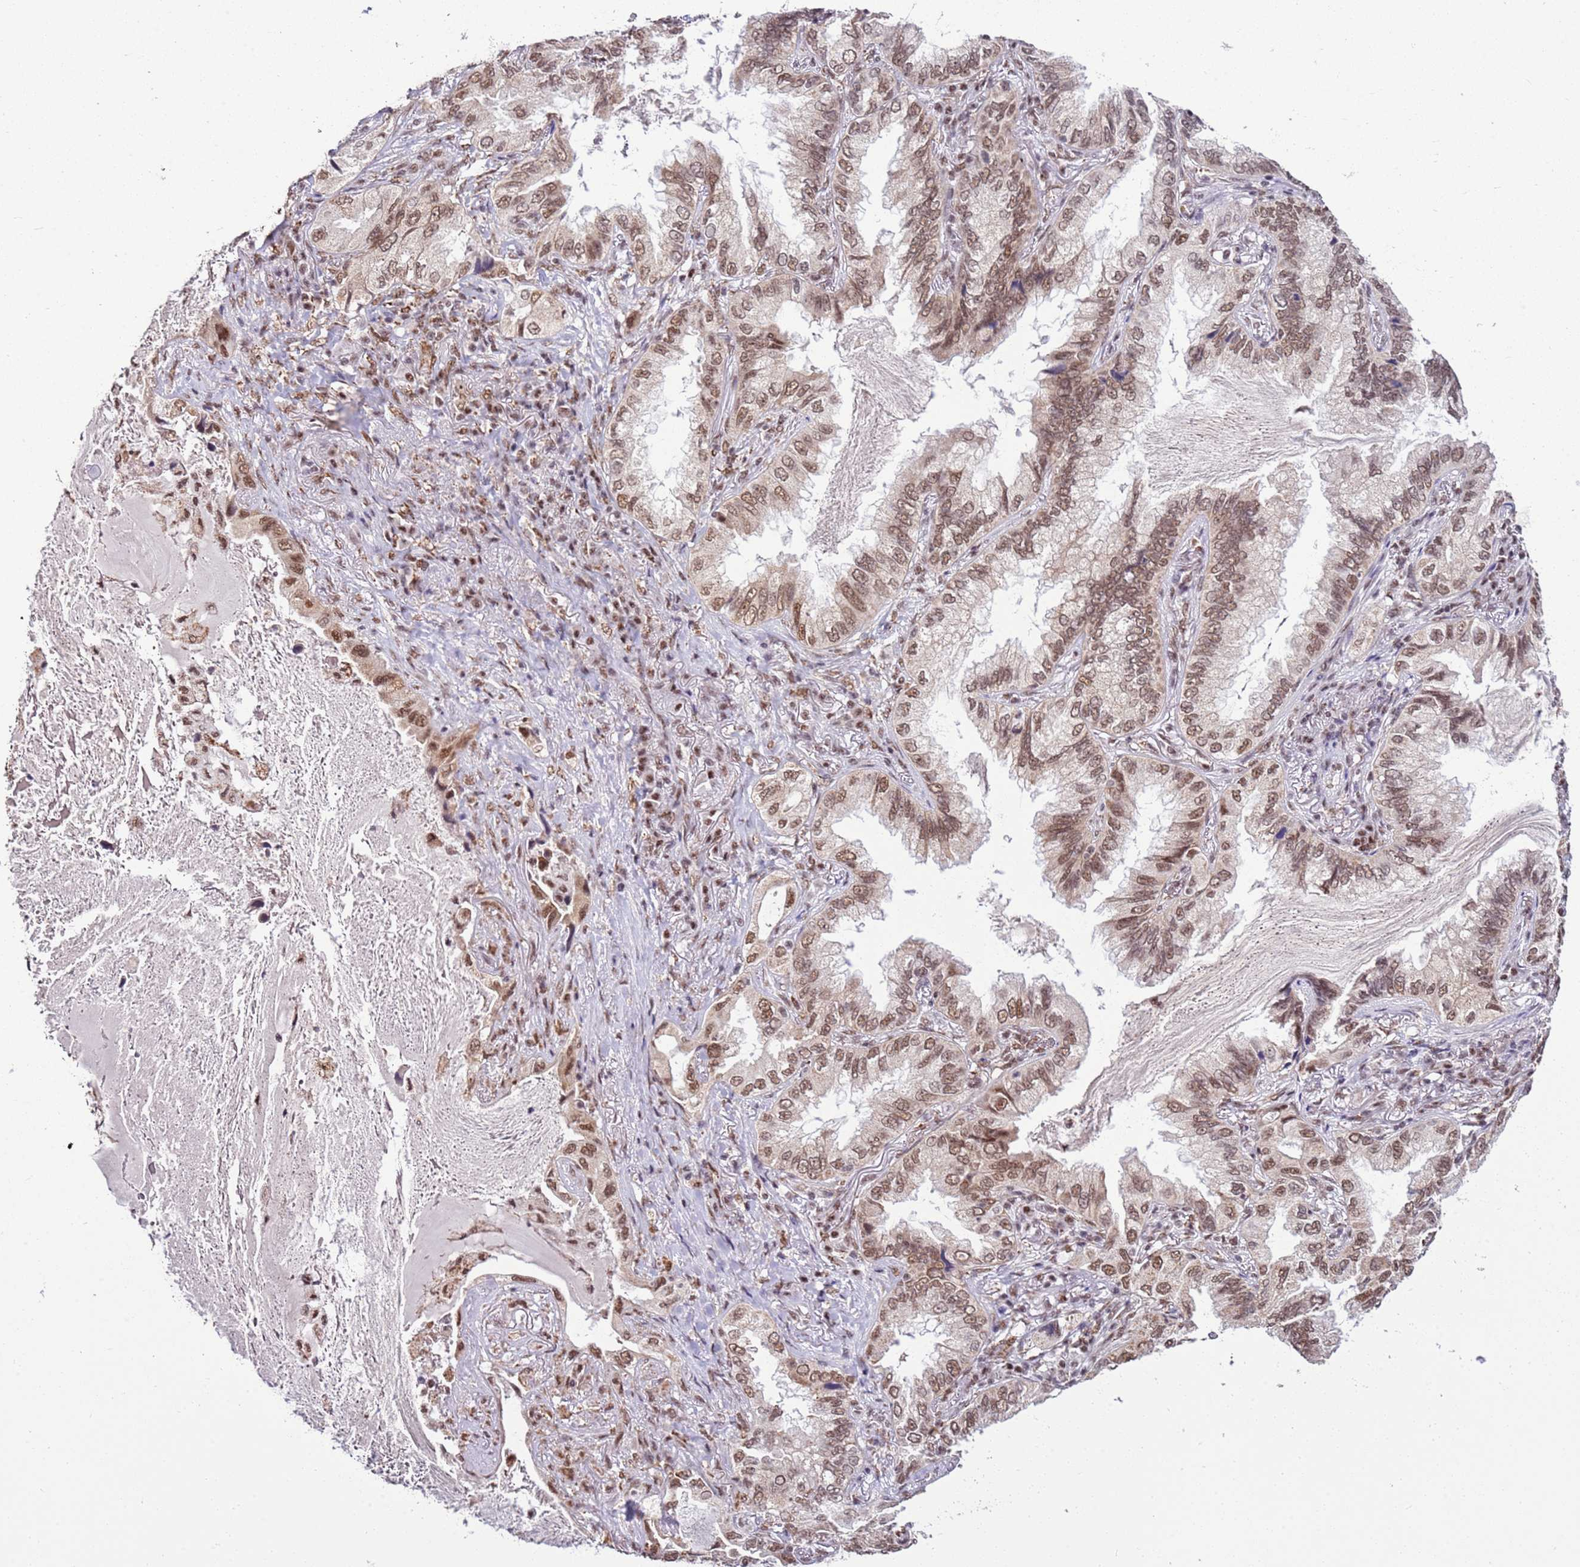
{"staining": {"intensity": "moderate", "quantity": ">75%", "location": "nuclear"}, "tissue": "lung cancer", "cell_type": "Tumor cells", "image_type": "cancer", "snomed": [{"axis": "morphology", "description": "Adenocarcinoma, NOS"}, {"axis": "topography", "description": "Lung"}], "caption": "This is a photomicrograph of IHC staining of adenocarcinoma (lung), which shows moderate expression in the nuclear of tumor cells.", "gene": "AKAP8L", "patient": {"sex": "female", "age": 69}}